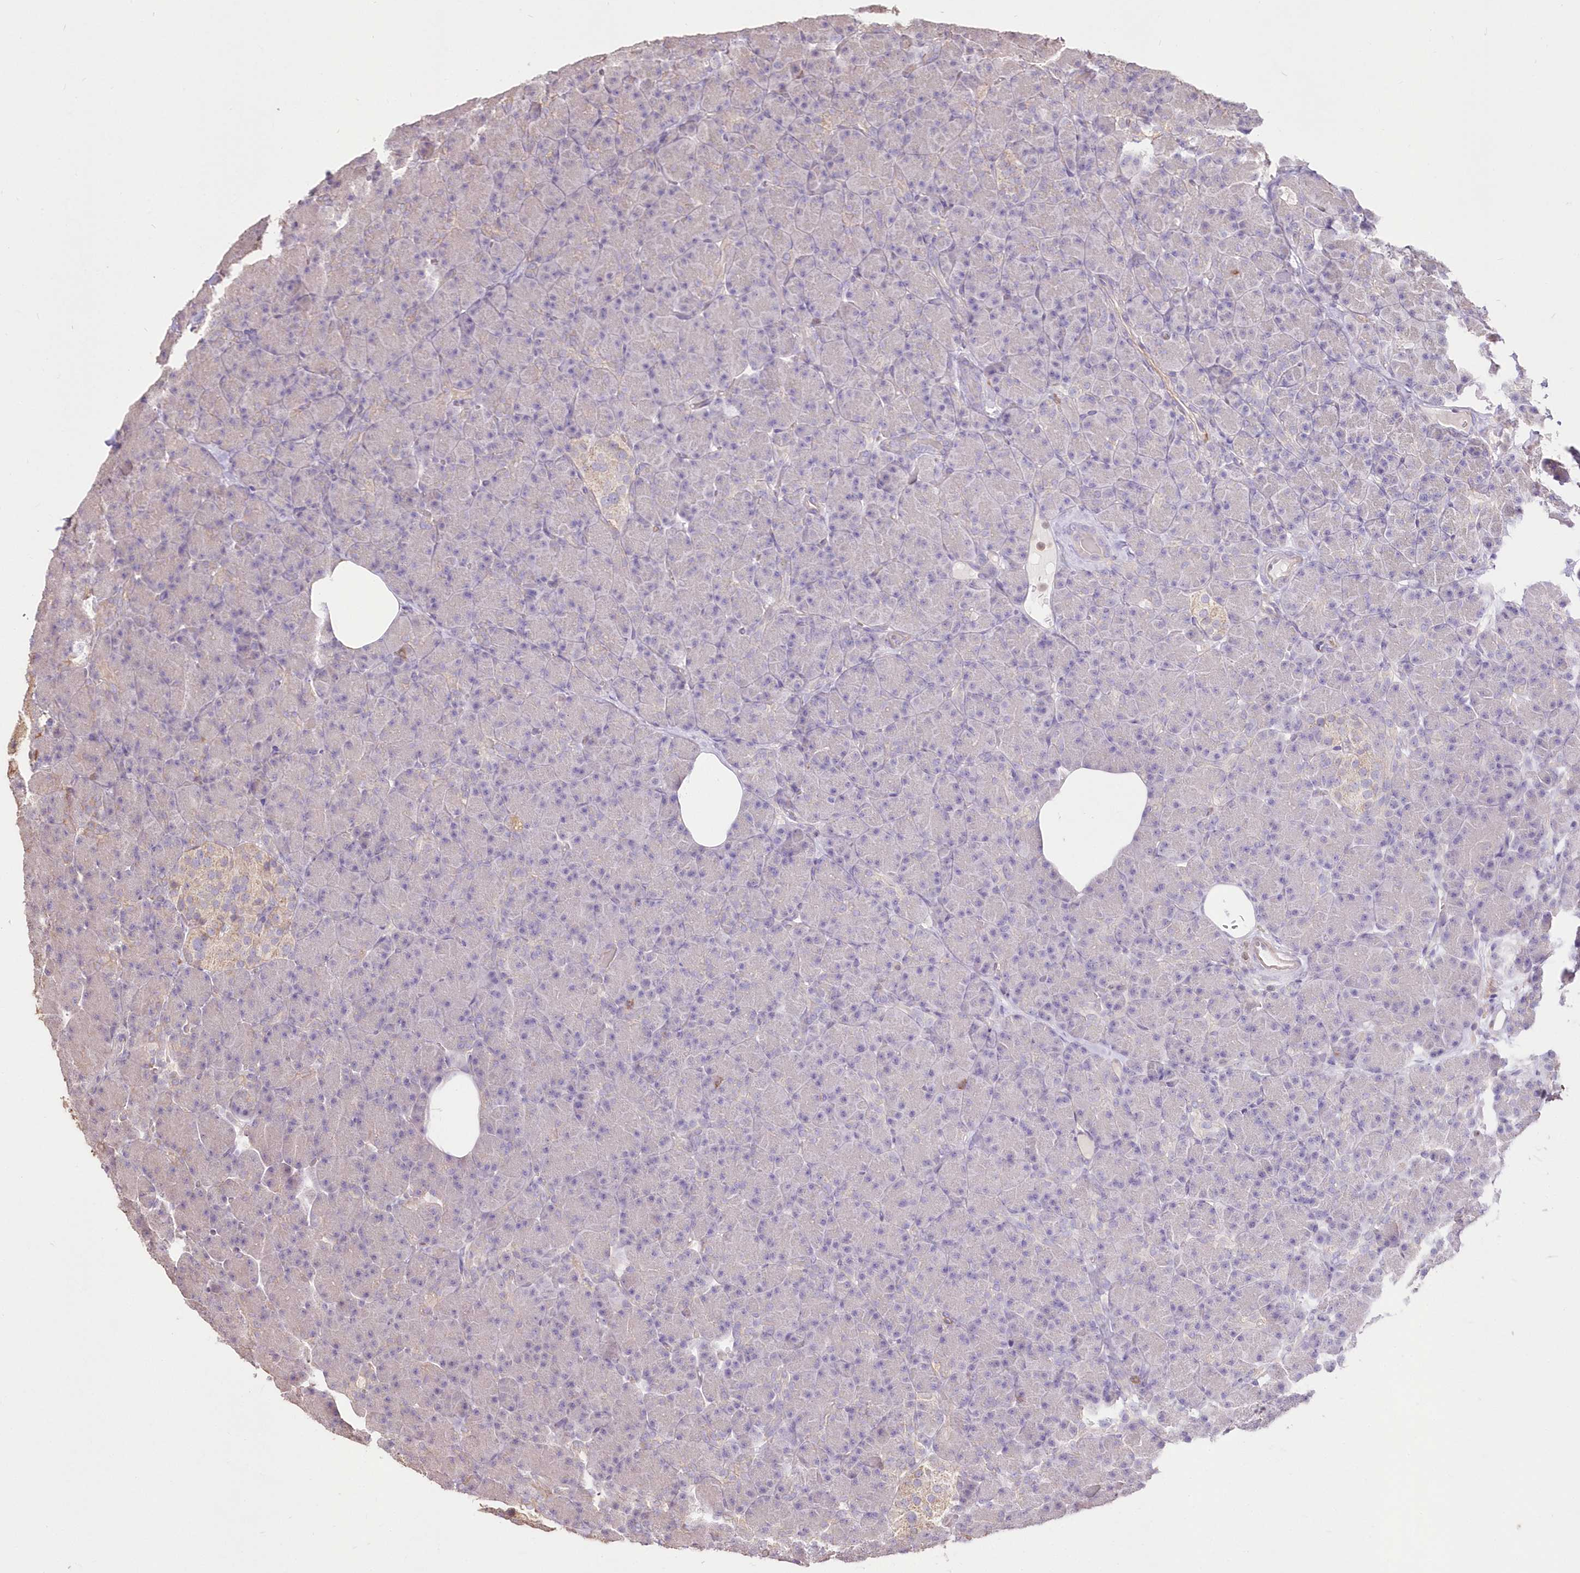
{"staining": {"intensity": "weak", "quantity": "<25%", "location": "cytoplasmic/membranous"}, "tissue": "pancreas", "cell_type": "Exocrine glandular cells", "image_type": "normal", "snomed": [{"axis": "morphology", "description": "Normal tissue, NOS"}, {"axis": "topography", "description": "Pancreas"}], "caption": "Immunohistochemistry (IHC) photomicrograph of benign pancreas stained for a protein (brown), which shows no positivity in exocrine glandular cells. The staining is performed using DAB (3,3'-diaminobenzidine) brown chromogen with nuclei counter-stained in using hematoxylin.", "gene": "STK17B", "patient": {"sex": "female", "age": 43}}